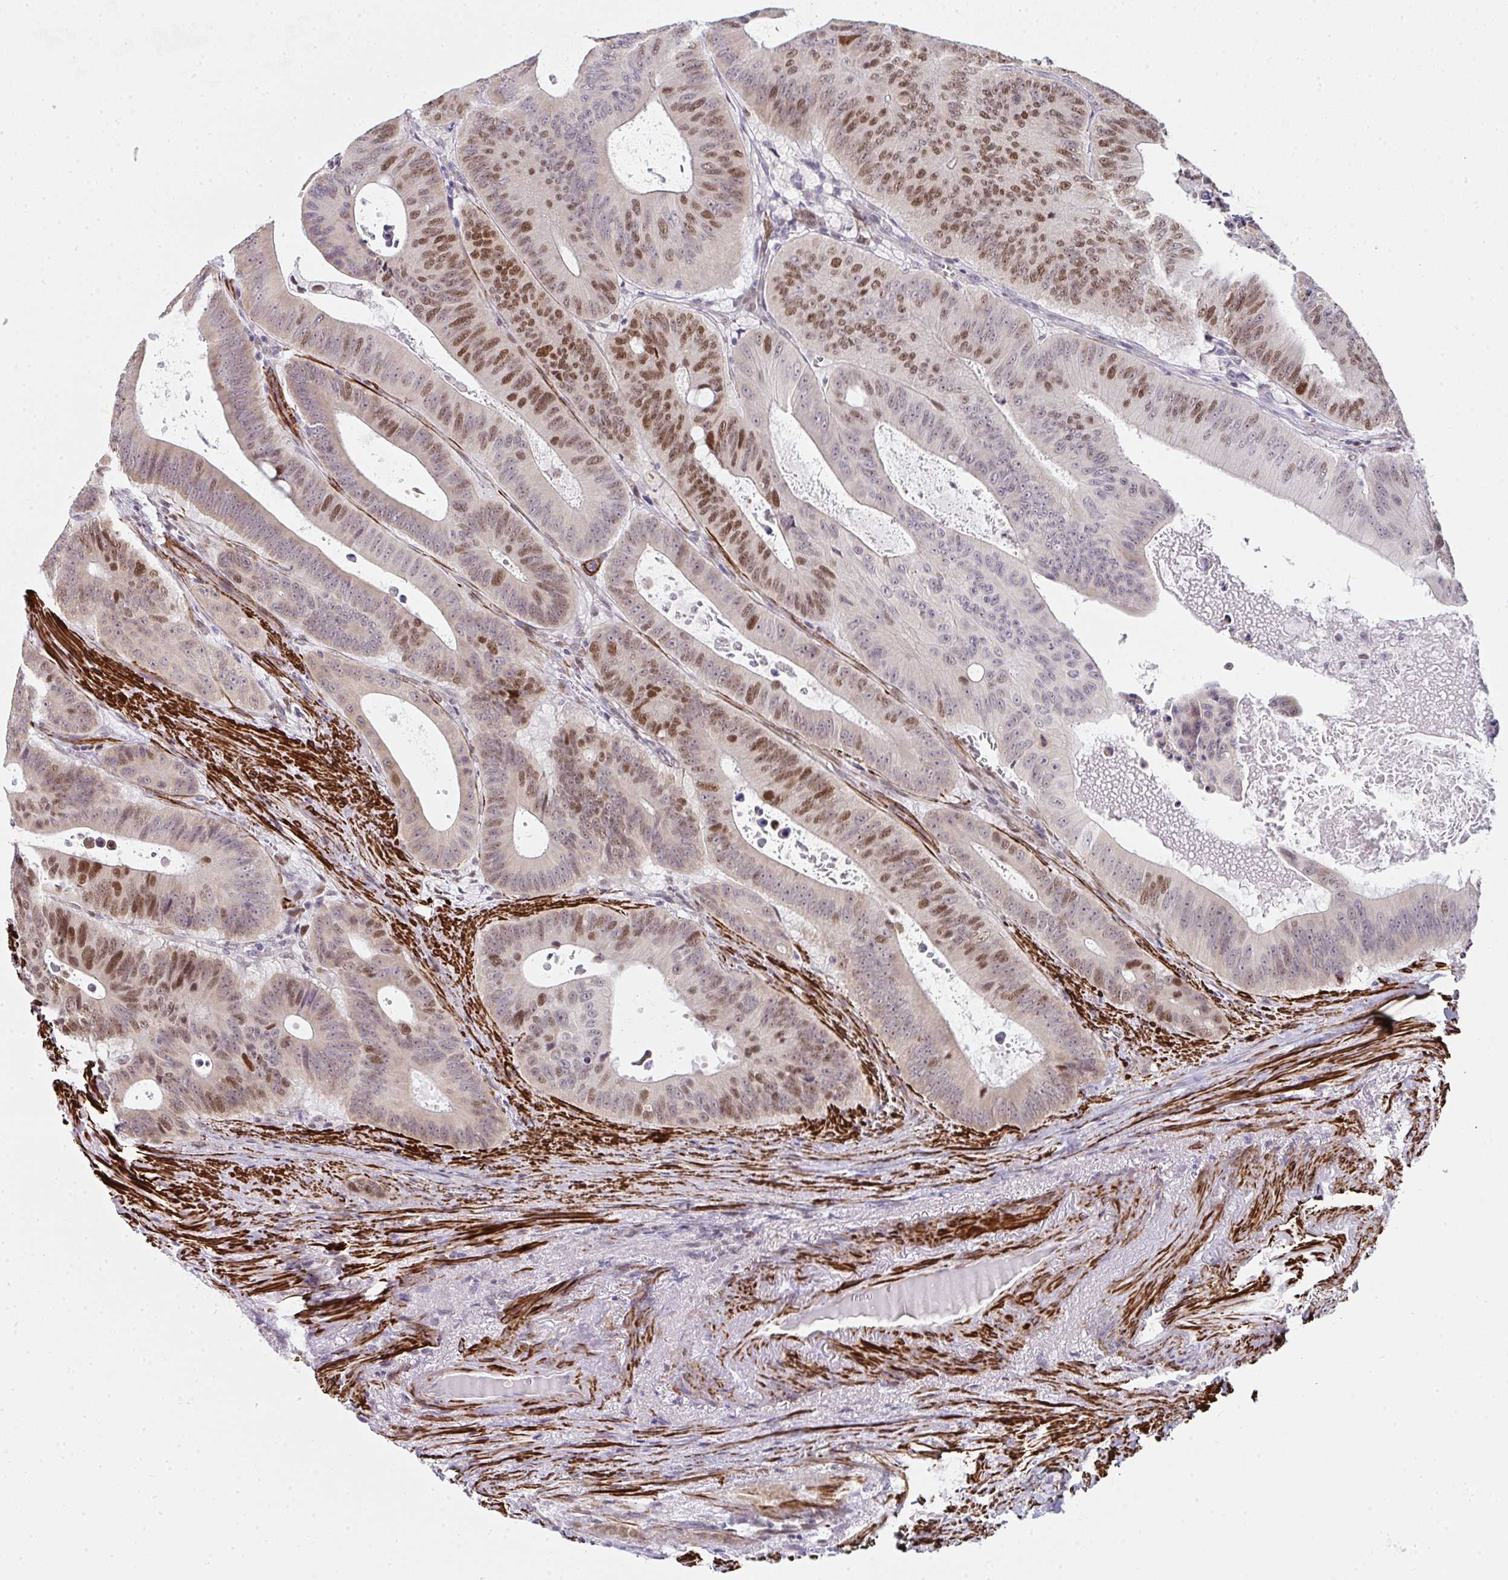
{"staining": {"intensity": "moderate", "quantity": "25%-75%", "location": "nuclear"}, "tissue": "colorectal cancer", "cell_type": "Tumor cells", "image_type": "cancer", "snomed": [{"axis": "morphology", "description": "Adenocarcinoma, NOS"}, {"axis": "topography", "description": "Colon"}], "caption": "Human colorectal cancer stained with a protein marker displays moderate staining in tumor cells.", "gene": "GINS2", "patient": {"sex": "male", "age": 62}}